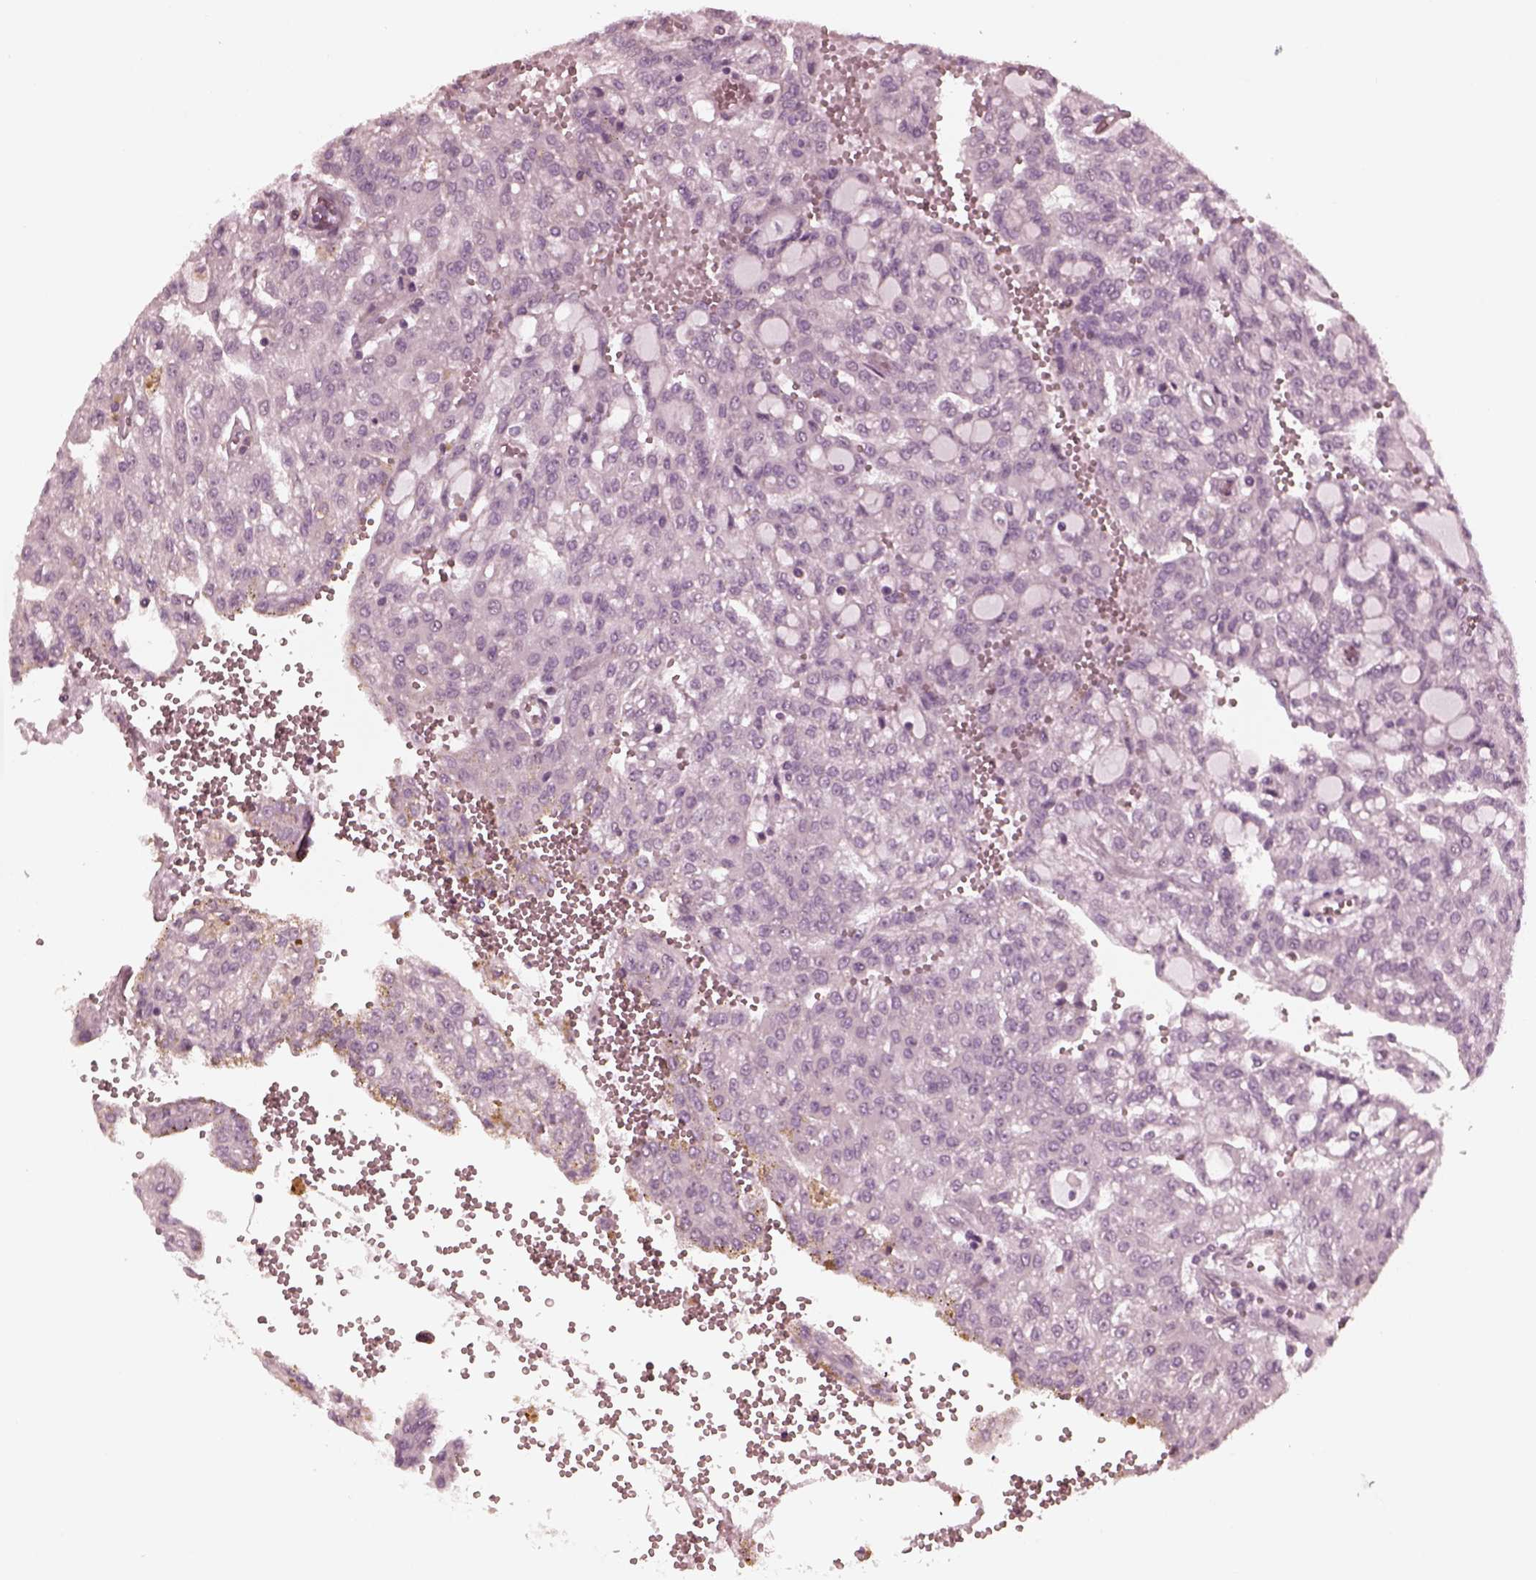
{"staining": {"intensity": "negative", "quantity": "none", "location": "none"}, "tissue": "renal cancer", "cell_type": "Tumor cells", "image_type": "cancer", "snomed": [{"axis": "morphology", "description": "Adenocarcinoma, NOS"}, {"axis": "topography", "description": "Kidney"}], "caption": "Tumor cells show no significant positivity in renal adenocarcinoma. (DAB immunohistochemistry visualized using brightfield microscopy, high magnification).", "gene": "KIF6", "patient": {"sex": "male", "age": 63}}